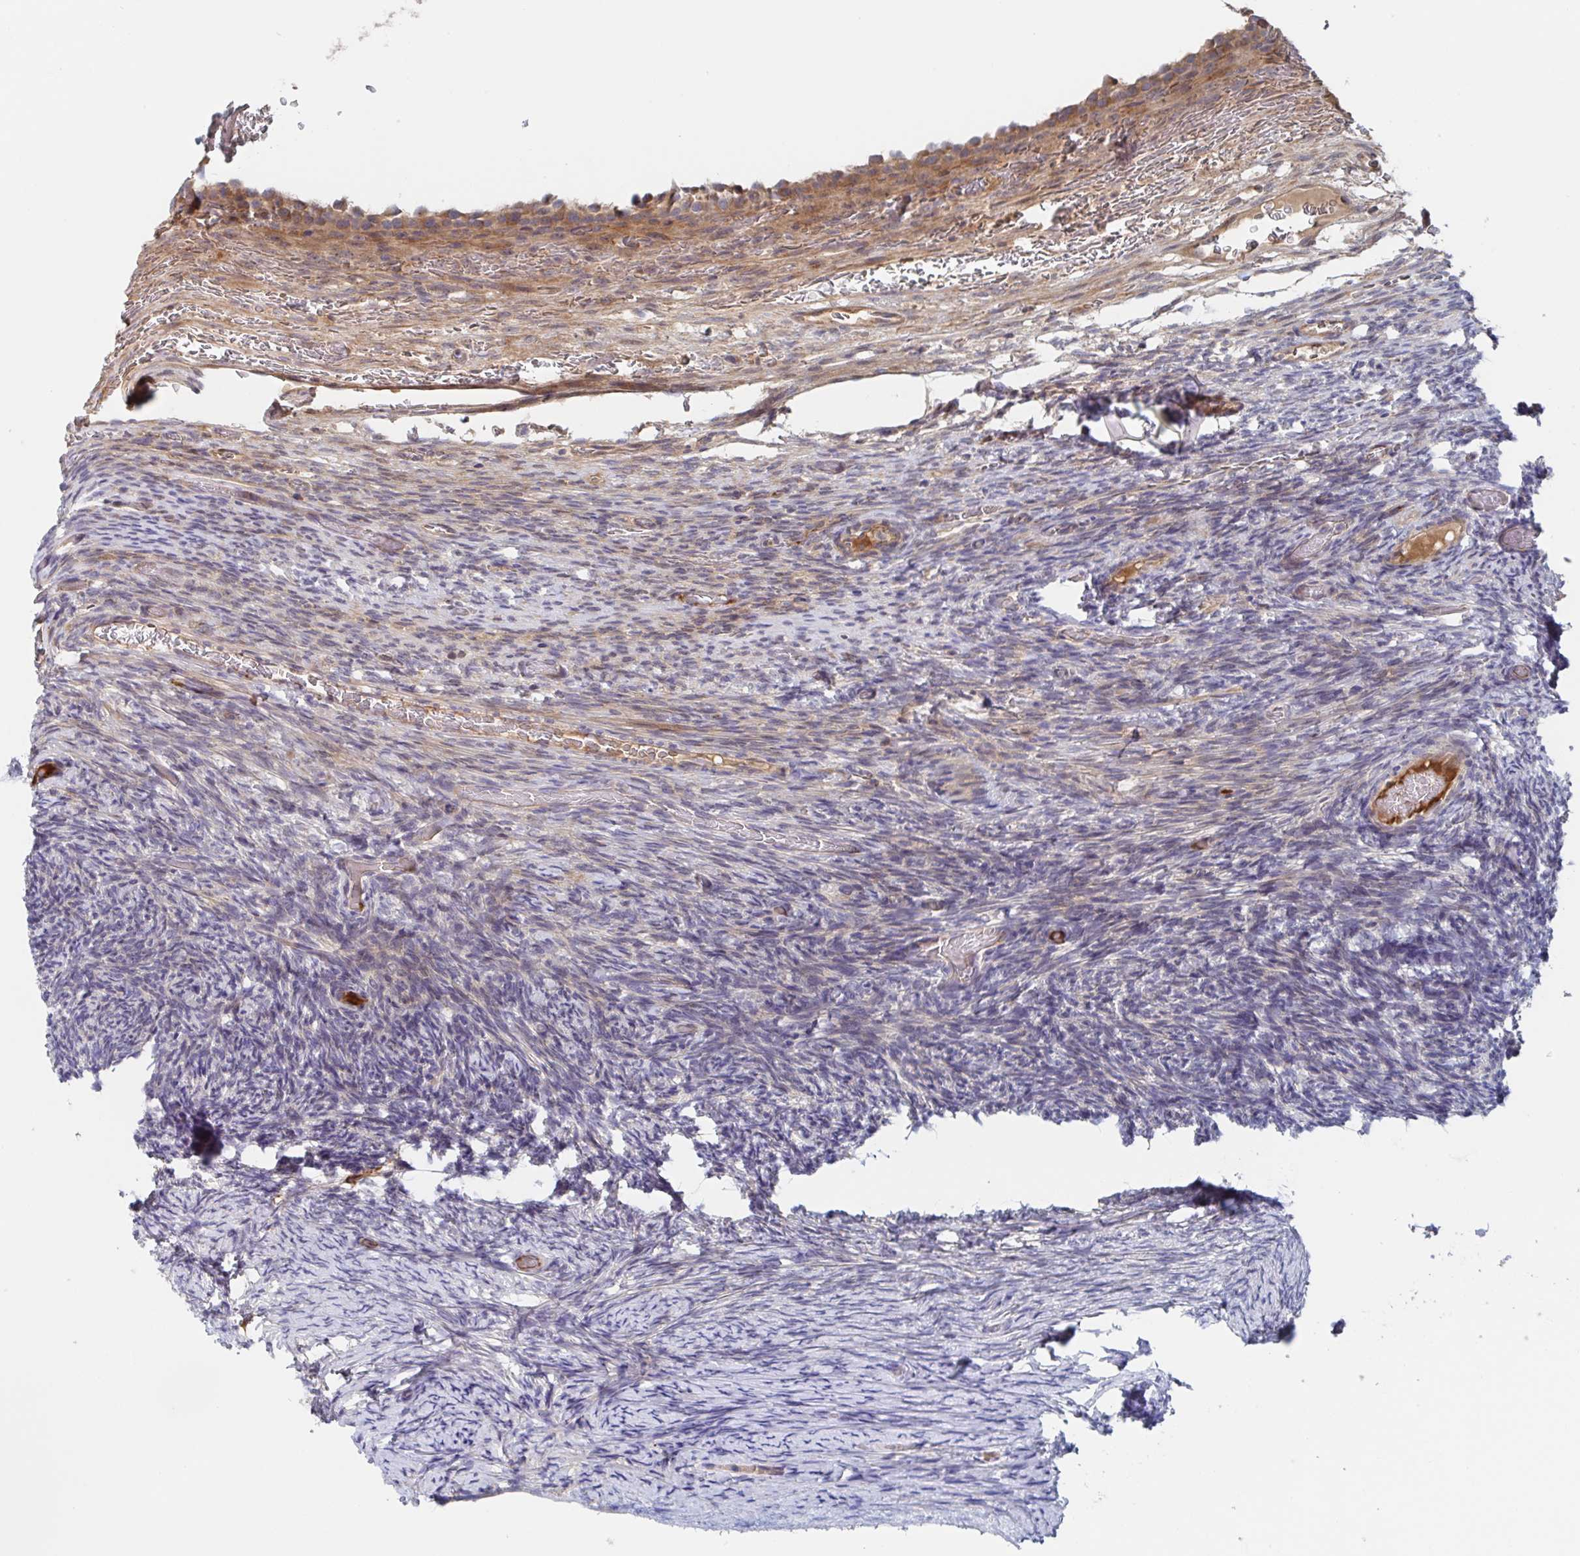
{"staining": {"intensity": "negative", "quantity": "none", "location": "none"}, "tissue": "ovary", "cell_type": "Ovarian stroma cells", "image_type": "normal", "snomed": [{"axis": "morphology", "description": "Normal tissue, NOS"}, {"axis": "topography", "description": "Ovary"}], "caption": "Immunohistochemistry (IHC) of unremarkable ovary shows no staining in ovarian stroma cells. Nuclei are stained in blue.", "gene": "DHRS12", "patient": {"sex": "female", "age": 34}}